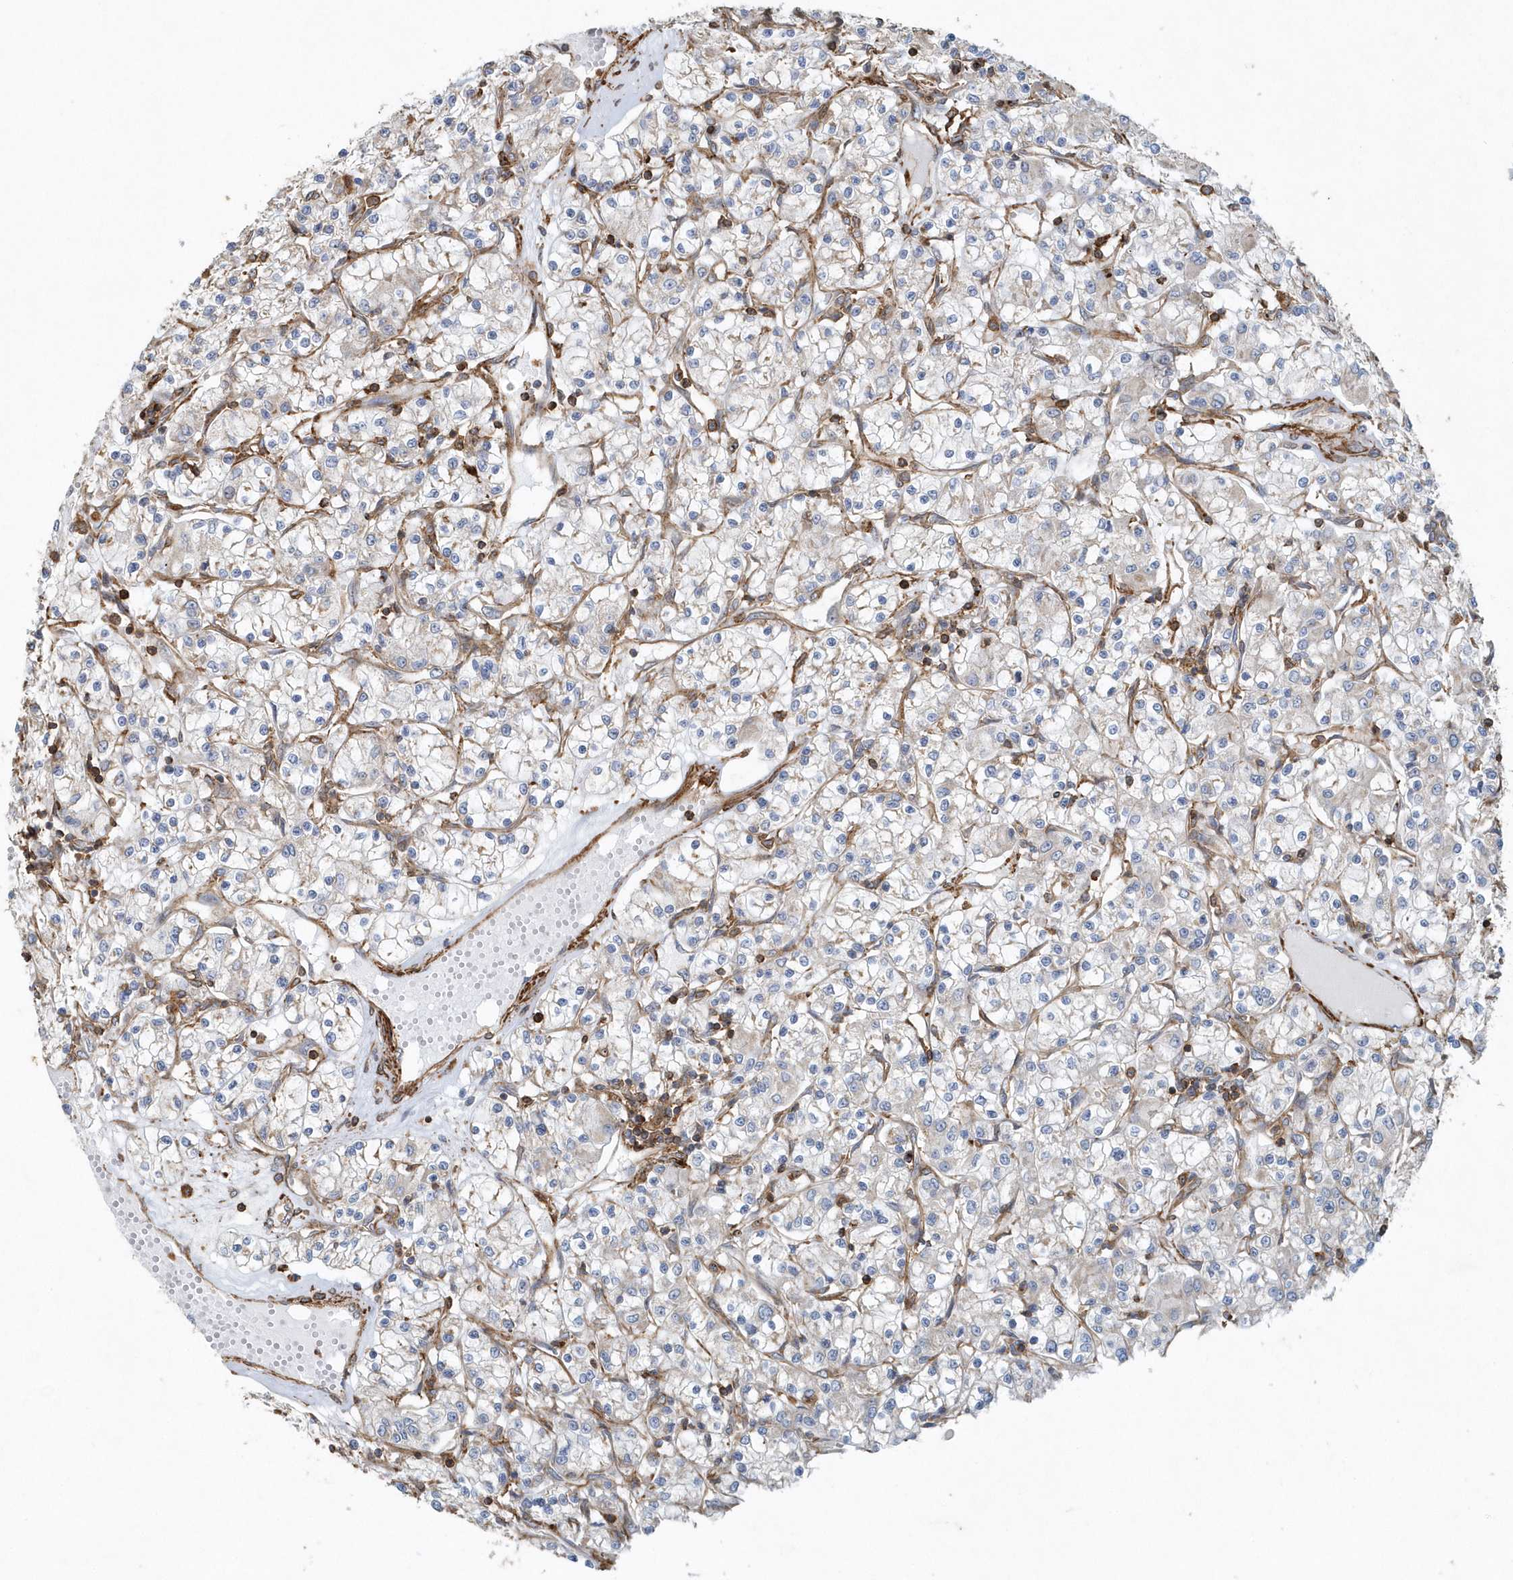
{"staining": {"intensity": "negative", "quantity": "none", "location": "none"}, "tissue": "renal cancer", "cell_type": "Tumor cells", "image_type": "cancer", "snomed": [{"axis": "morphology", "description": "Adenocarcinoma, NOS"}, {"axis": "topography", "description": "Kidney"}], "caption": "Human renal adenocarcinoma stained for a protein using IHC reveals no staining in tumor cells.", "gene": "MMUT", "patient": {"sex": "female", "age": 59}}